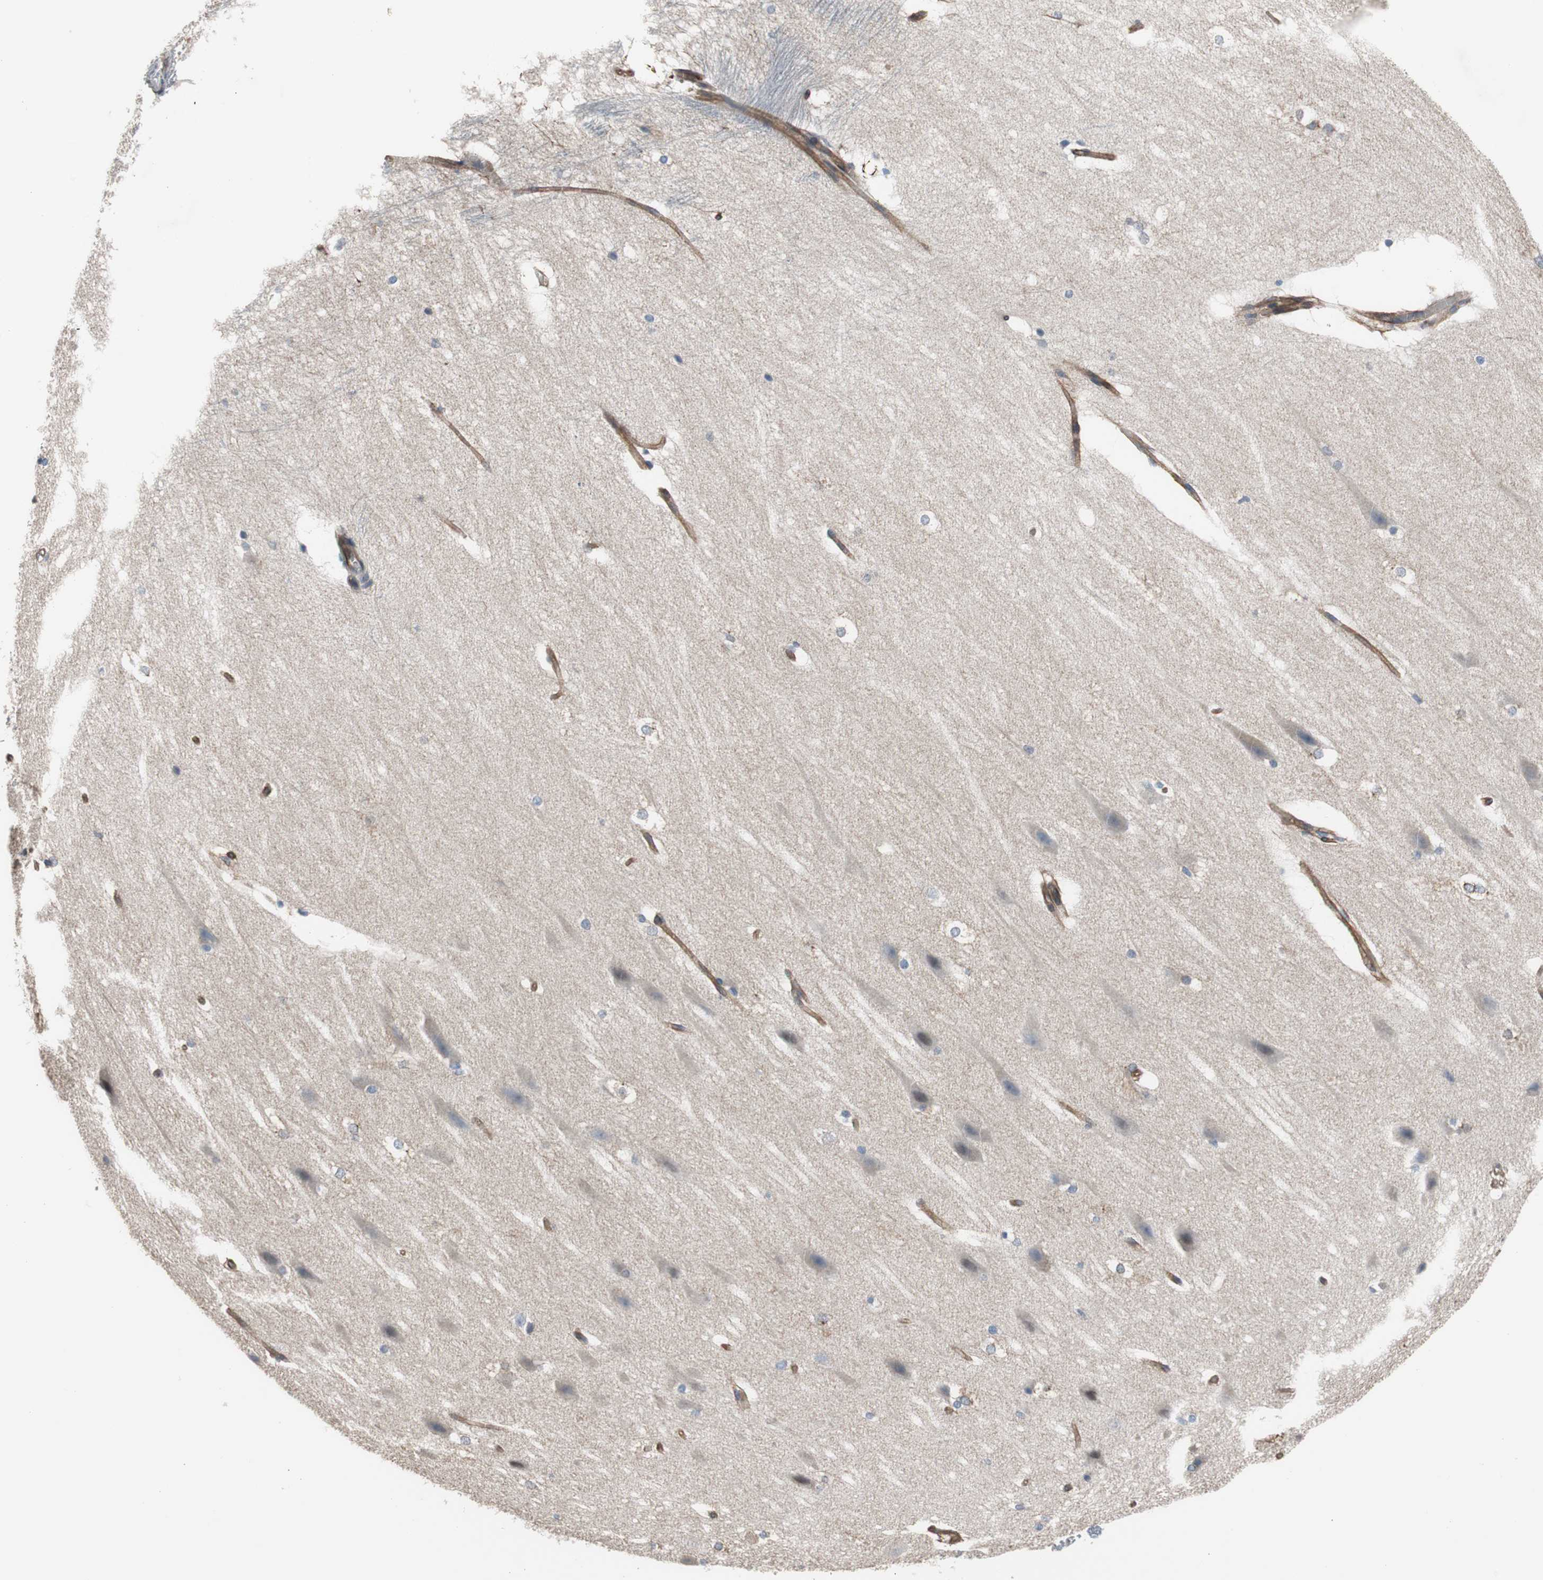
{"staining": {"intensity": "negative", "quantity": "none", "location": "none"}, "tissue": "hippocampus", "cell_type": "Glial cells", "image_type": "normal", "snomed": [{"axis": "morphology", "description": "Normal tissue, NOS"}, {"axis": "topography", "description": "Hippocampus"}], "caption": "A high-resolution histopathology image shows immunohistochemistry (IHC) staining of benign hippocampus, which reveals no significant positivity in glial cells.", "gene": "KIF3B", "patient": {"sex": "female", "age": 19}}